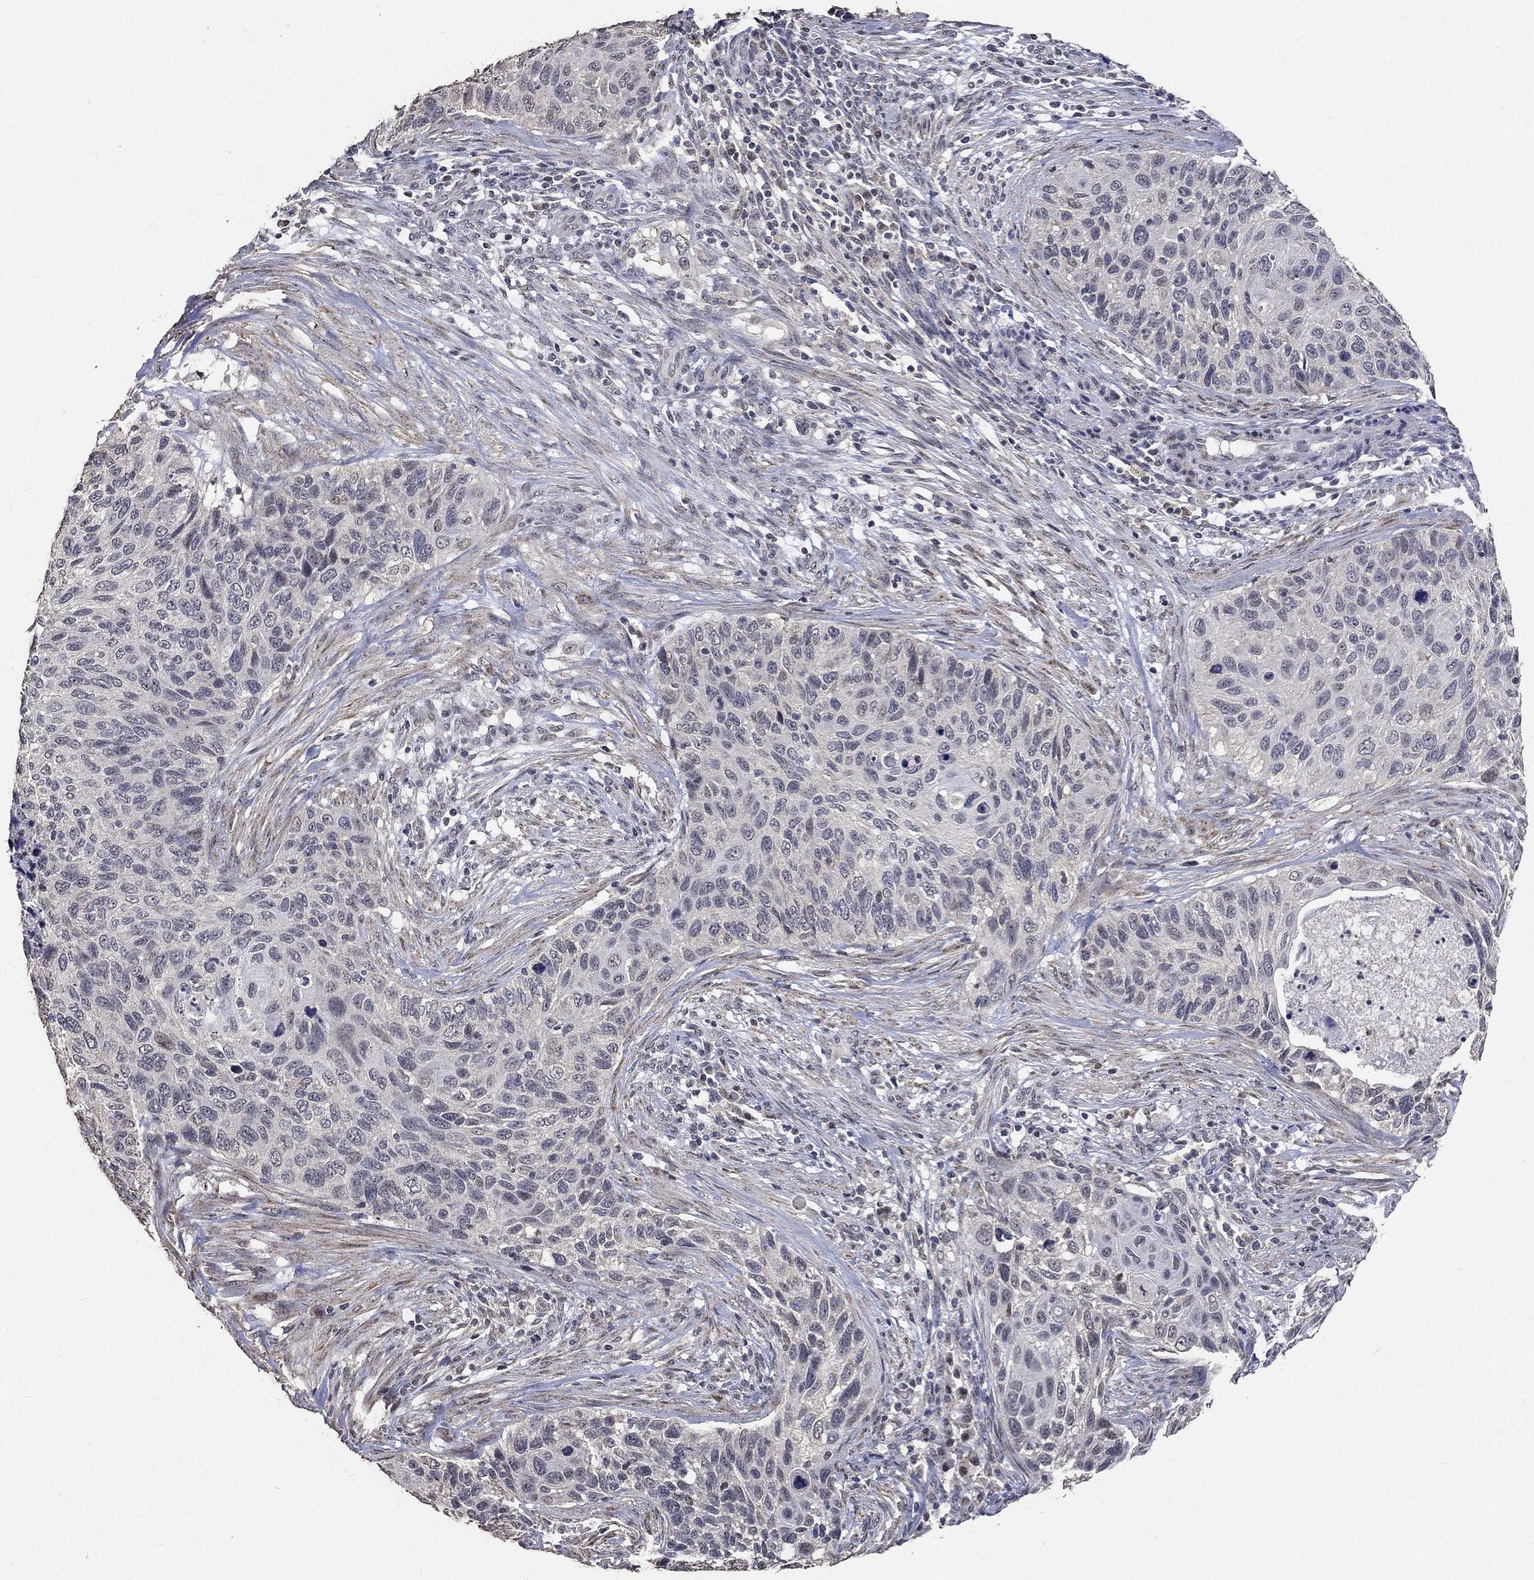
{"staining": {"intensity": "negative", "quantity": "none", "location": "none"}, "tissue": "cervical cancer", "cell_type": "Tumor cells", "image_type": "cancer", "snomed": [{"axis": "morphology", "description": "Squamous cell carcinoma, NOS"}, {"axis": "topography", "description": "Cervix"}], "caption": "There is no significant expression in tumor cells of cervical squamous cell carcinoma.", "gene": "SPATA33", "patient": {"sex": "female", "age": 70}}